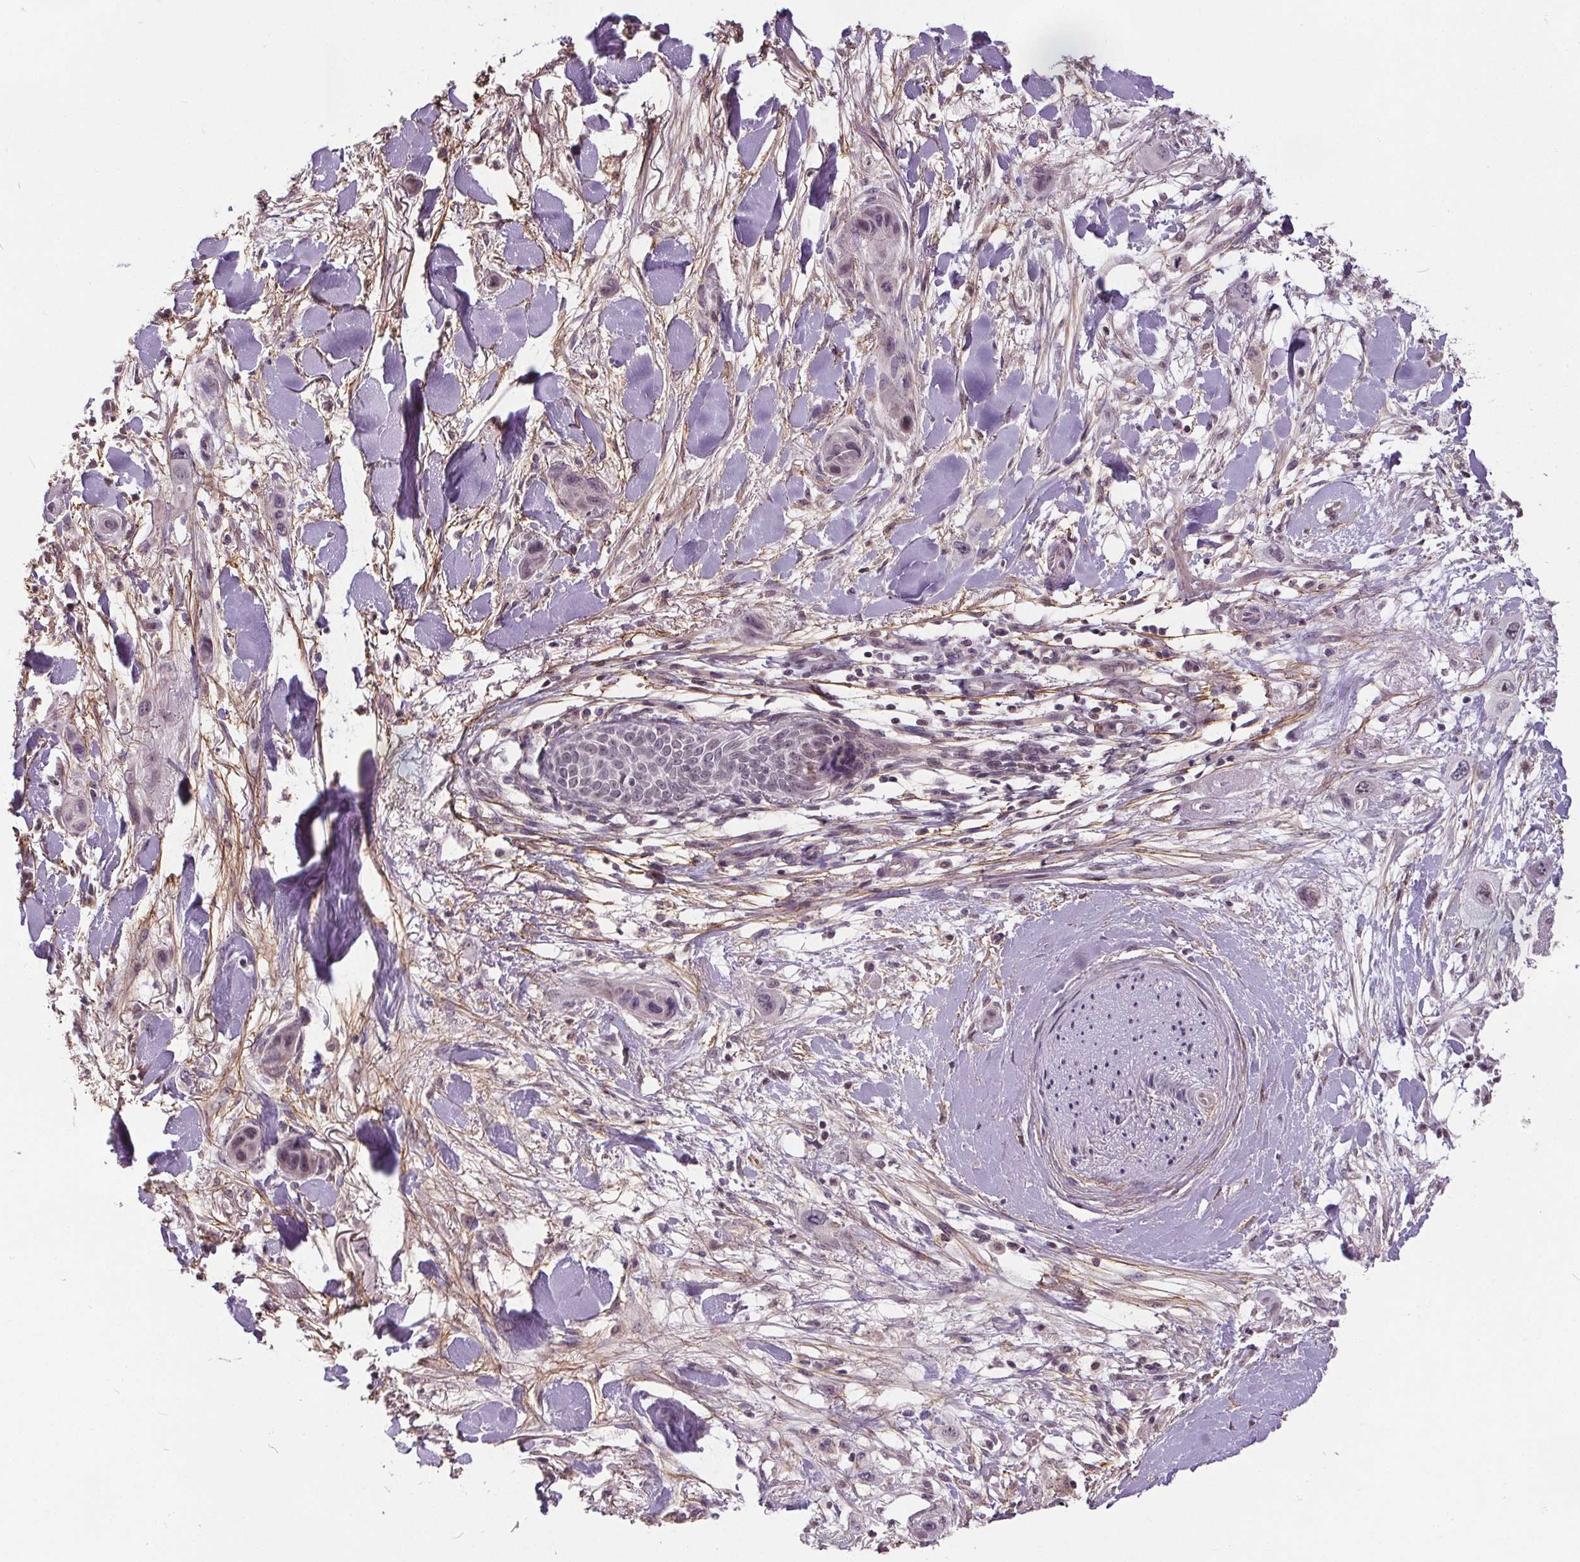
{"staining": {"intensity": "negative", "quantity": "none", "location": "none"}, "tissue": "skin cancer", "cell_type": "Tumor cells", "image_type": "cancer", "snomed": [{"axis": "morphology", "description": "Squamous cell carcinoma, NOS"}, {"axis": "topography", "description": "Skin"}], "caption": "Skin cancer (squamous cell carcinoma) was stained to show a protein in brown. There is no significant staining in tumor cells.", "gene": "KIAA0232", "patient": {"sex": "male", "age": 79}}